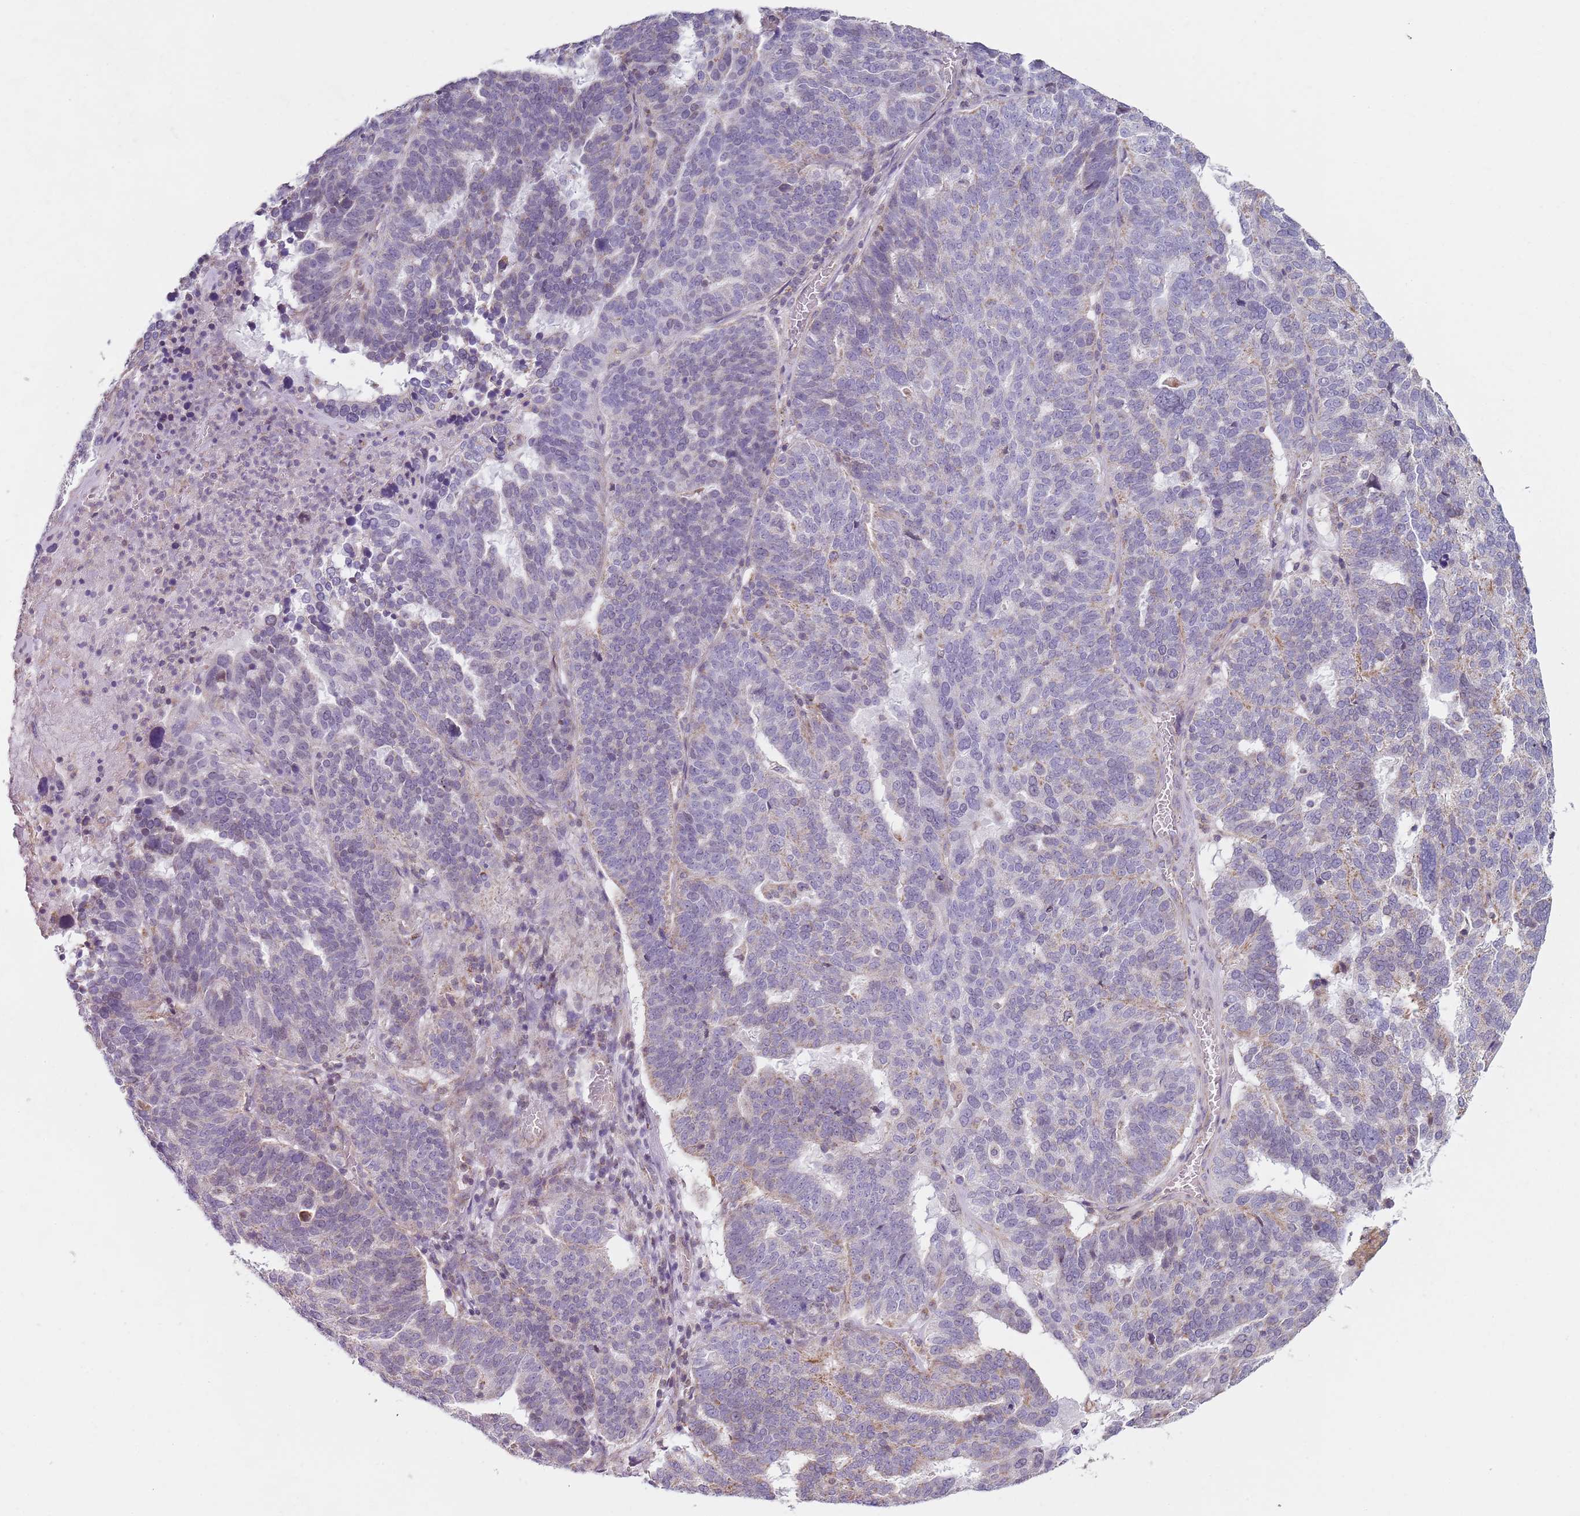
{"staining": {"intensity": "negative", "quantity": "none", "location": "none"}, "tissue": "ovarian cancer", "cell_type": "Tumor cells", "image_type": "cancer", "snomed": [{"axis": "morphology", "description": "Cystadenocarcinoma, serous, NOS"}, {"axis": "topography", "description": "Ovary"}], "caption": "Tumor cells show no significant protein positivity in ovarian cancer. (Brightfield microscopy of DAB (3,3'-diaminobenzidine) immunohistochemistry at high magnification).", "gene": "GAS8", "patient": {"sex": "female", "age": 59}}